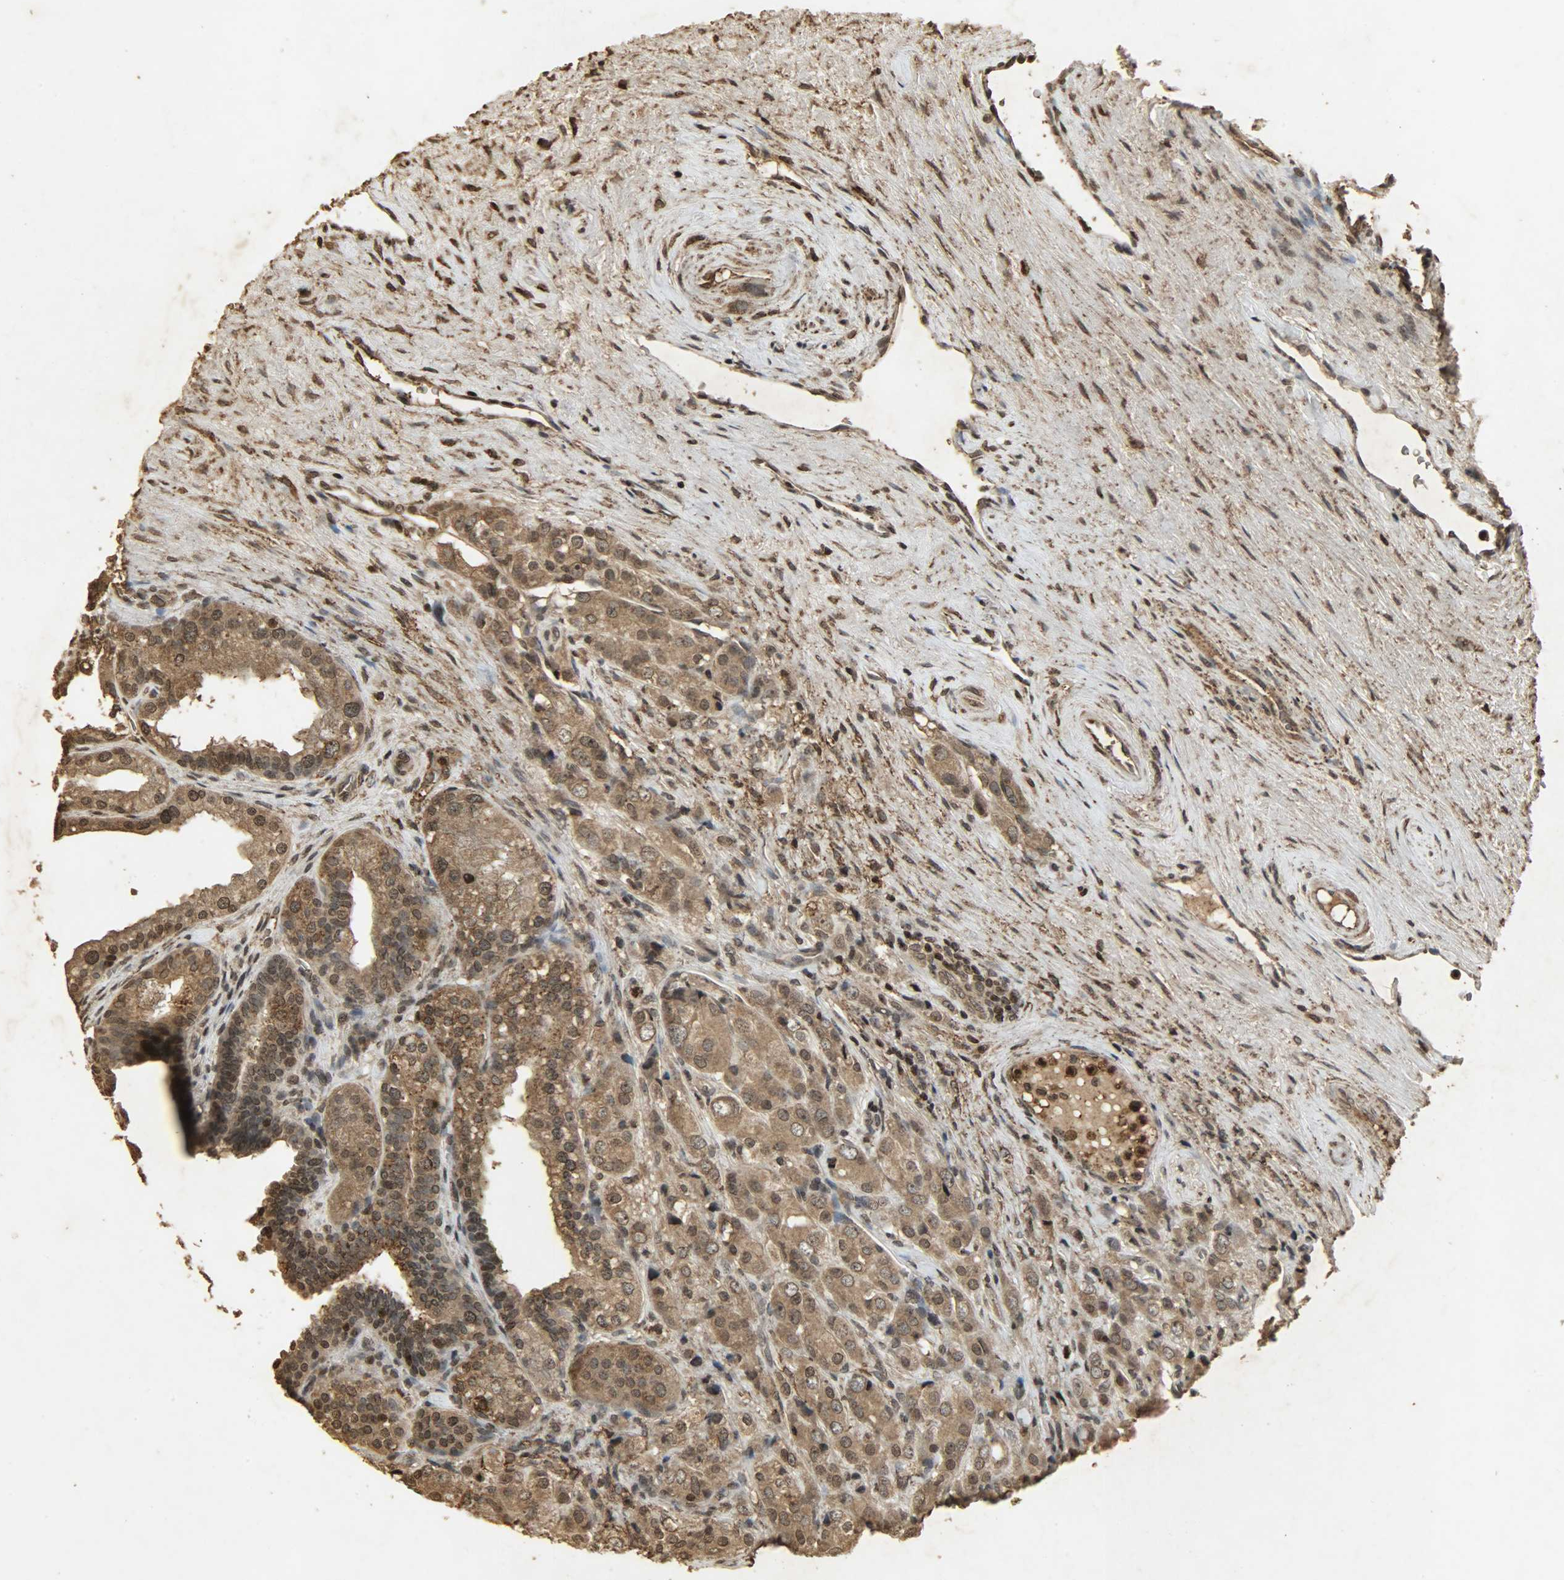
{"staining": {"intensity": "moderate", "quantity": ">75%", "location": "cytoplasmic/membranous,nuclear"}, "tissue": "prostate cancer", "cell_type": "Tumor cells", "image_type": "cancer", "snomed": [{"axis": "morphology", "description": "Adenocarcinoma, High grade"}, {"axis": "topography", "description": "Prostate"}], "caption": "DAB (3,3'-diaminobenzidine) immunohistochemical staining of human prostate high-grade adenocarcinoma displays moderate cytoplasmic/membranous and nuclear protein staining in approximately >75% of tumor cells. (IHC, brightfield microscopy, high magnification).", "gene": "PPP3R1", "patient": {"sex": "male", "age": 68}}